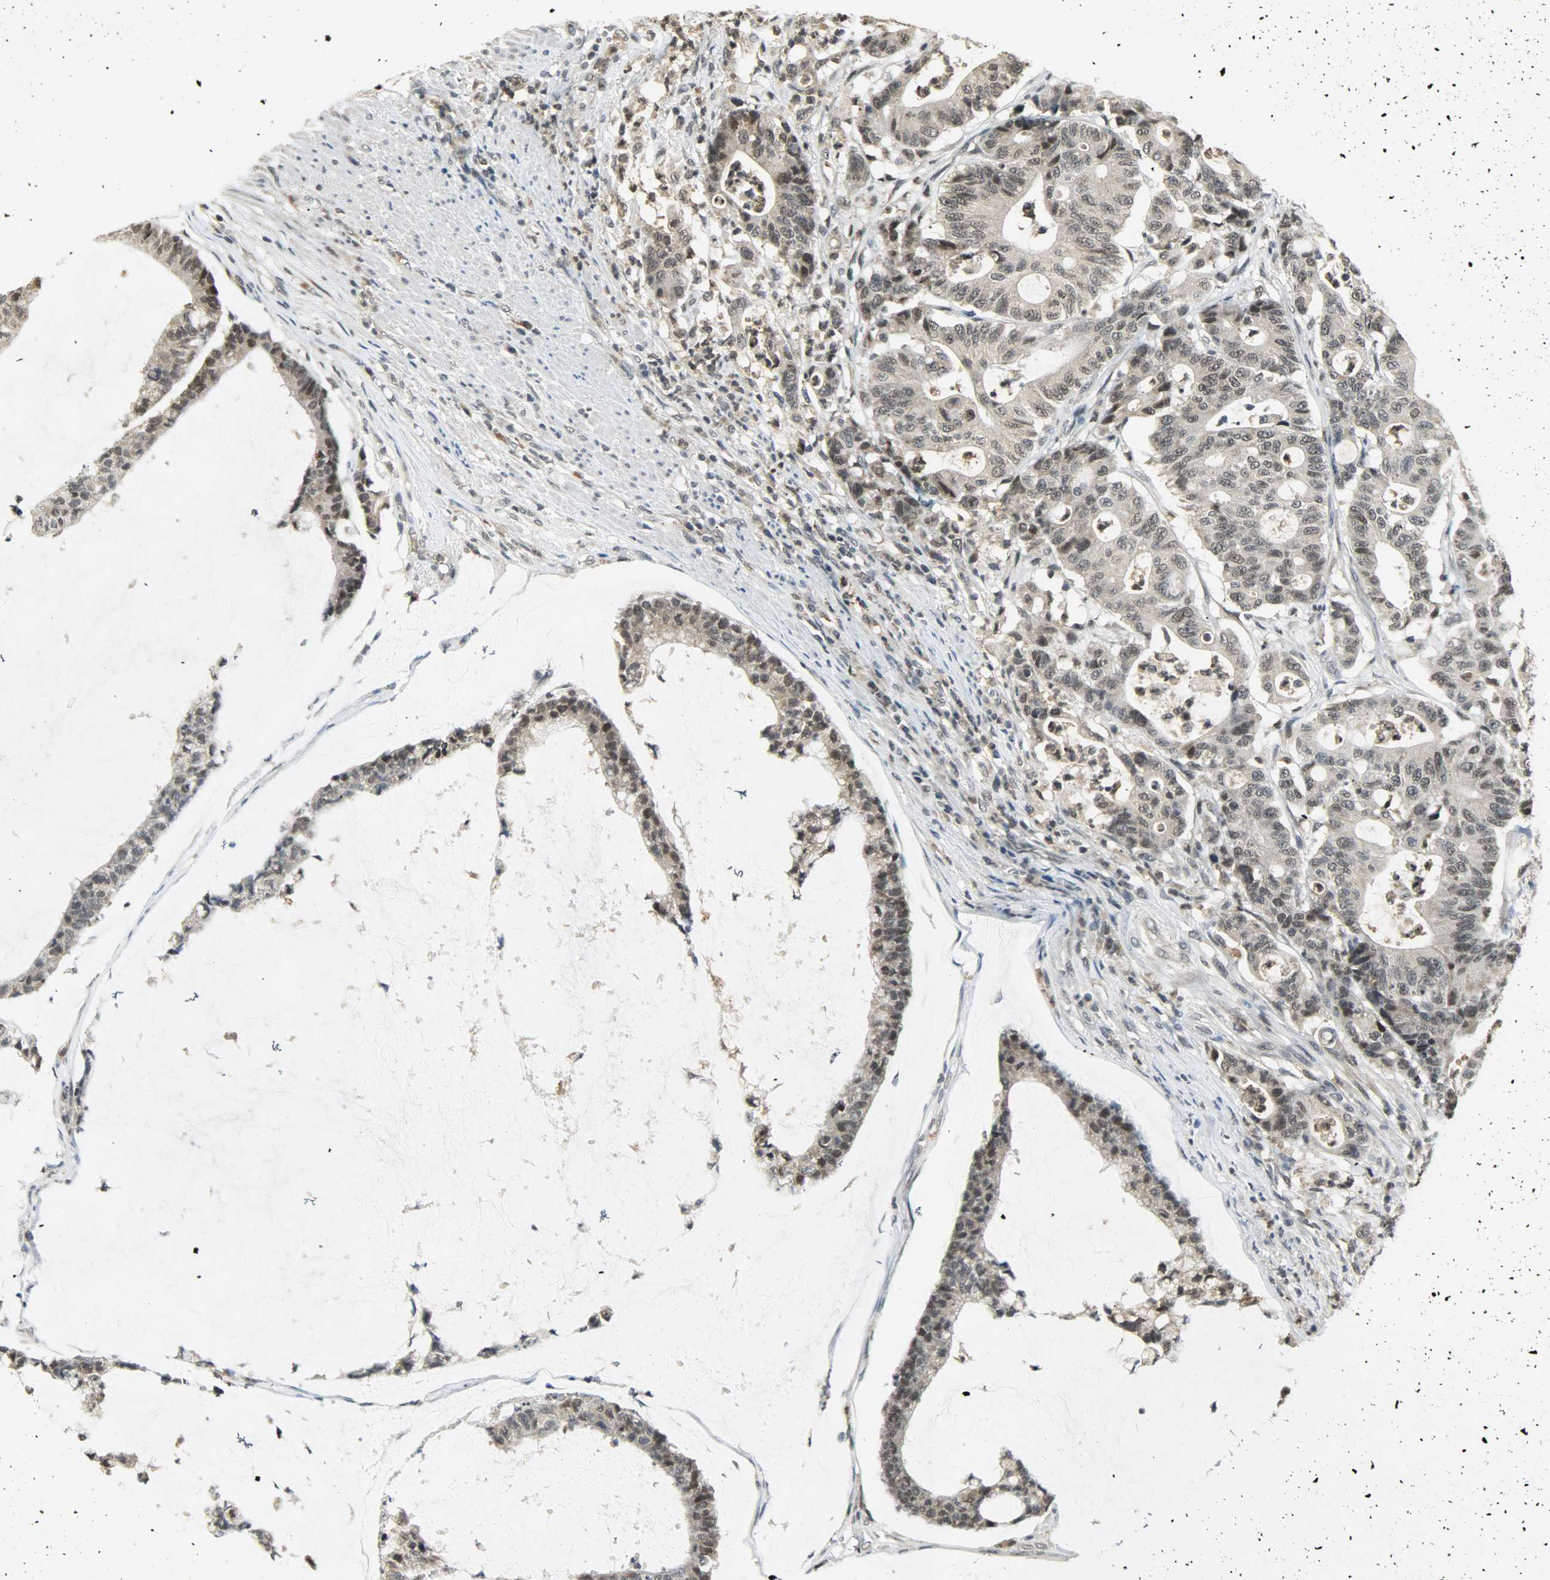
{"staining": {"intensity": "weak", "quantity": "25%-75%", "location": "nuclear"}, "tissue": "colorectal cancer", "cell_type": "Tumor cells", "image_type": "cancer", "snomed": [{"axis": "morphology", "description": "Adenocarcinoma, NOS"}, {"axis": "topography", "description": "Colon"}], "caption": "About 25%-75% of tumor cells in human colorectal cancer show weak nuclear protein staining as visualized by brown immunohistochemical staining.", "gene": "SMARCA5", "patient": {"sex": "female", "age": 84}}